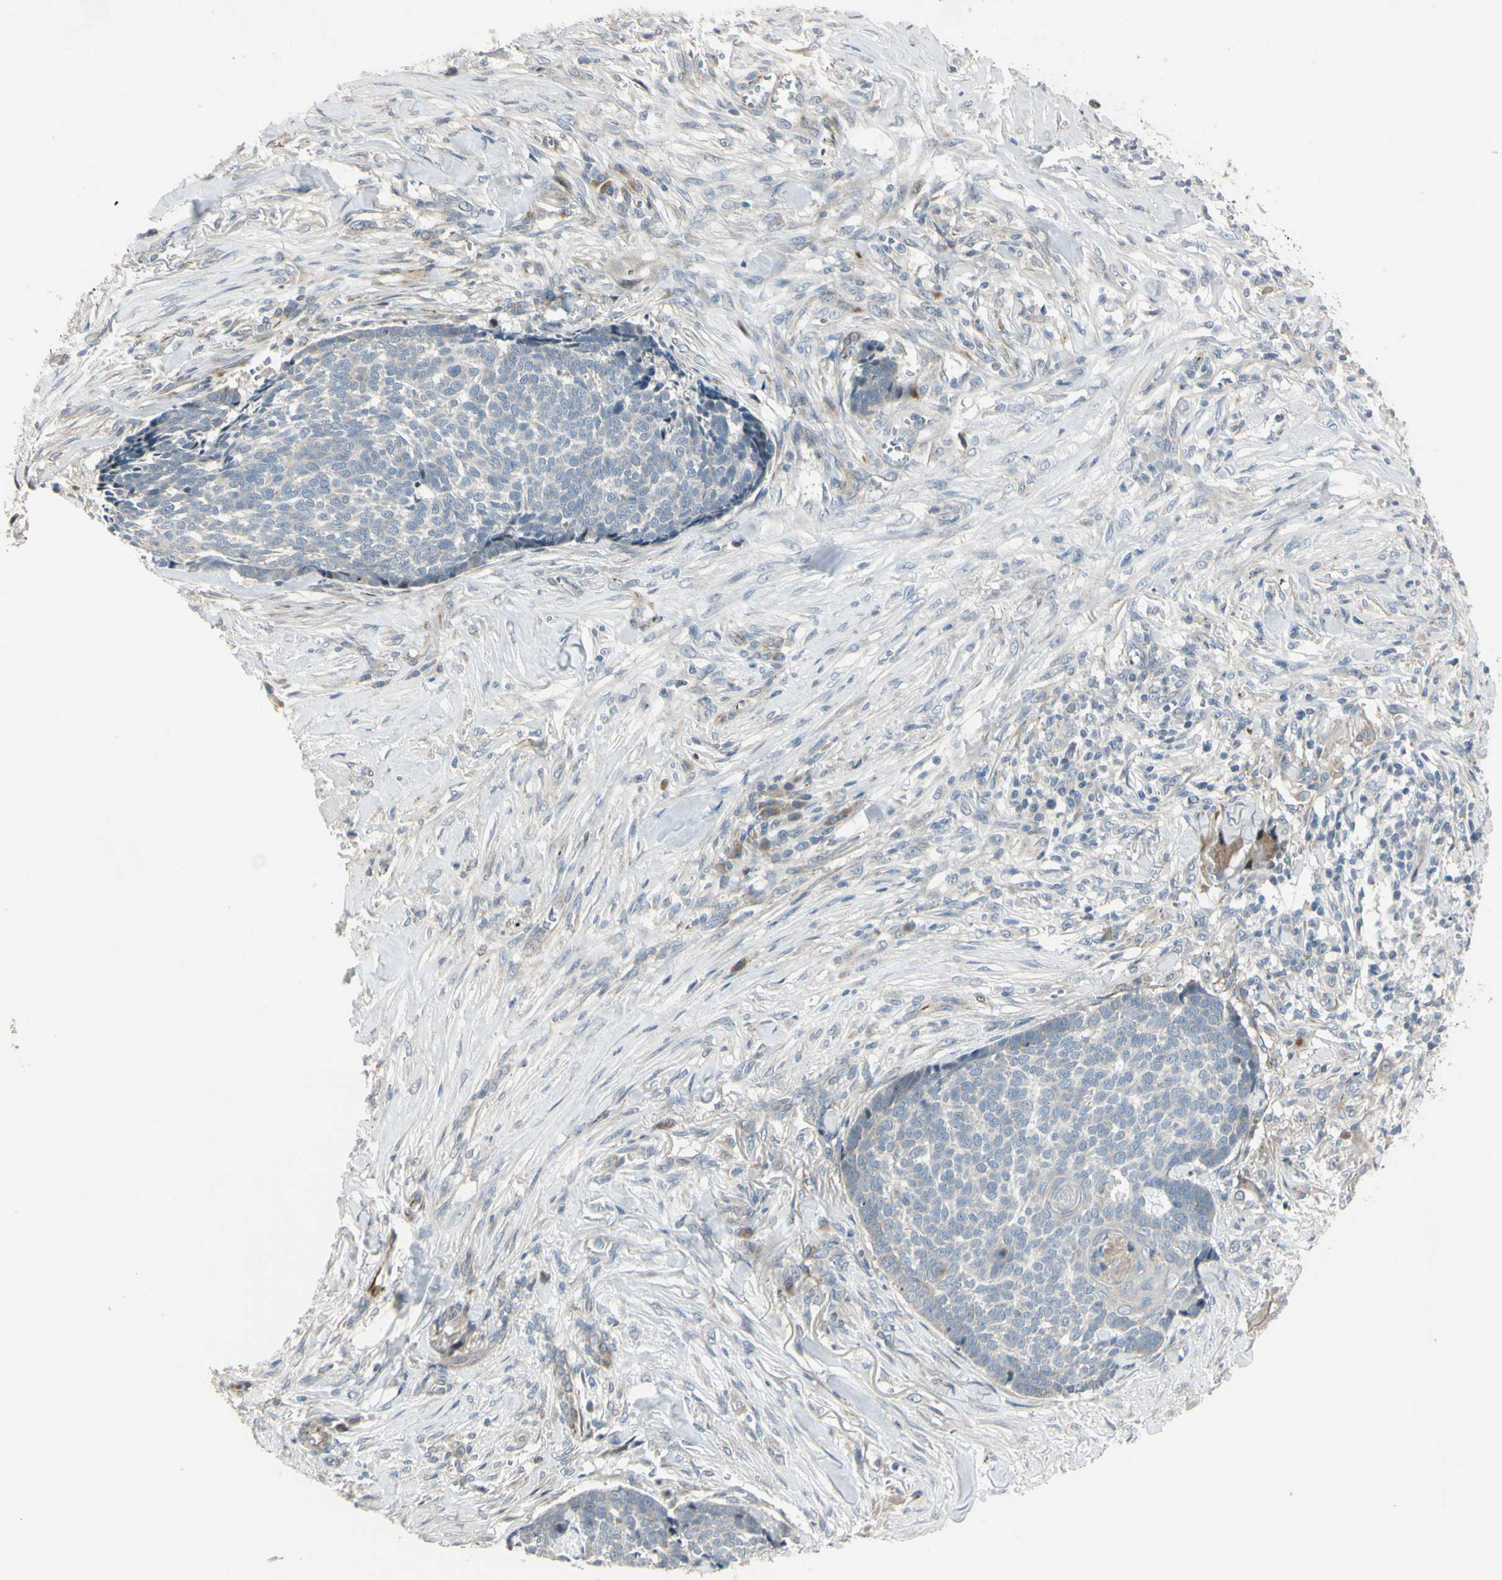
{"staining": {"intensity": "negative", "quantity": "none", "location": "none"}, "tissue": "skin cancer", "cell_type": "Tumor cells", "image_type": "cancer", "snomed": [{"axis": "morphology", "description": "Basal cell carcinoma"}, {"axis": "topography", "description": "Skin"}], "caption": "Immunohistochemical staining of skin basal cell carcinoma reveals no significant staining in tumor cells. Brightfield microscopy of IHC stained with DAB (3,3'-diaminobenzidine) (brown) and hematoxylin (blue), captured at high magnification.", "gene": "NDFIP1", "patient": {"sex": "male", "age": 84}}